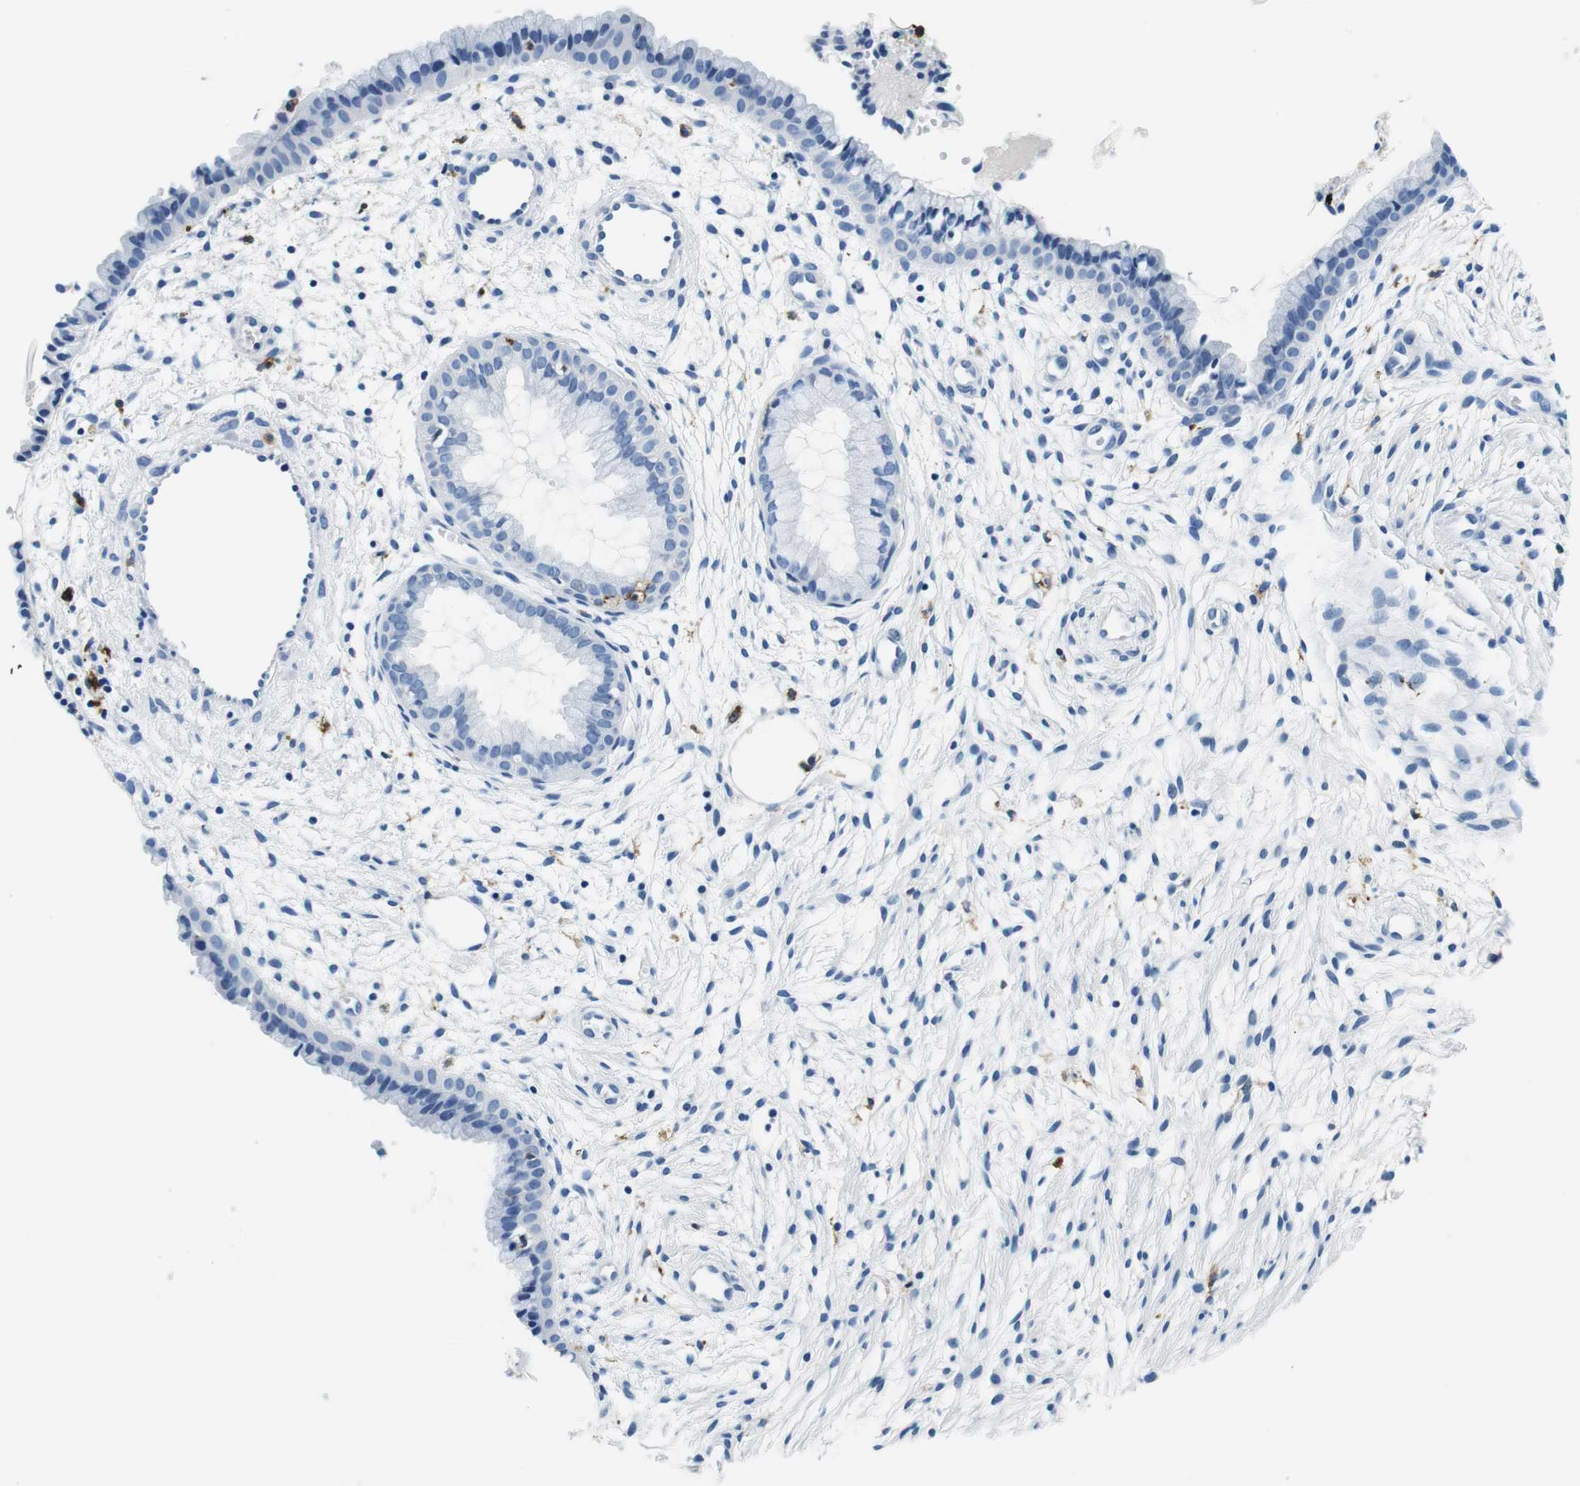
{"staining": {"intensity": "negative", "quantity": "none", "location": "none"}, "tissue": "cervix", "cell_type": "Glandular cells", "image_type": "normal", "snomed": [{"axis": "morphology", "description": "Normal tissue, NOS"}, {"axis": "topography", "description": "Cervix"}], "caption": "An image of cervix stained for a protein displays no brown staining in glandular cells.", "gene": "HLA", "patient": {"sex": "female", "age": 39}}